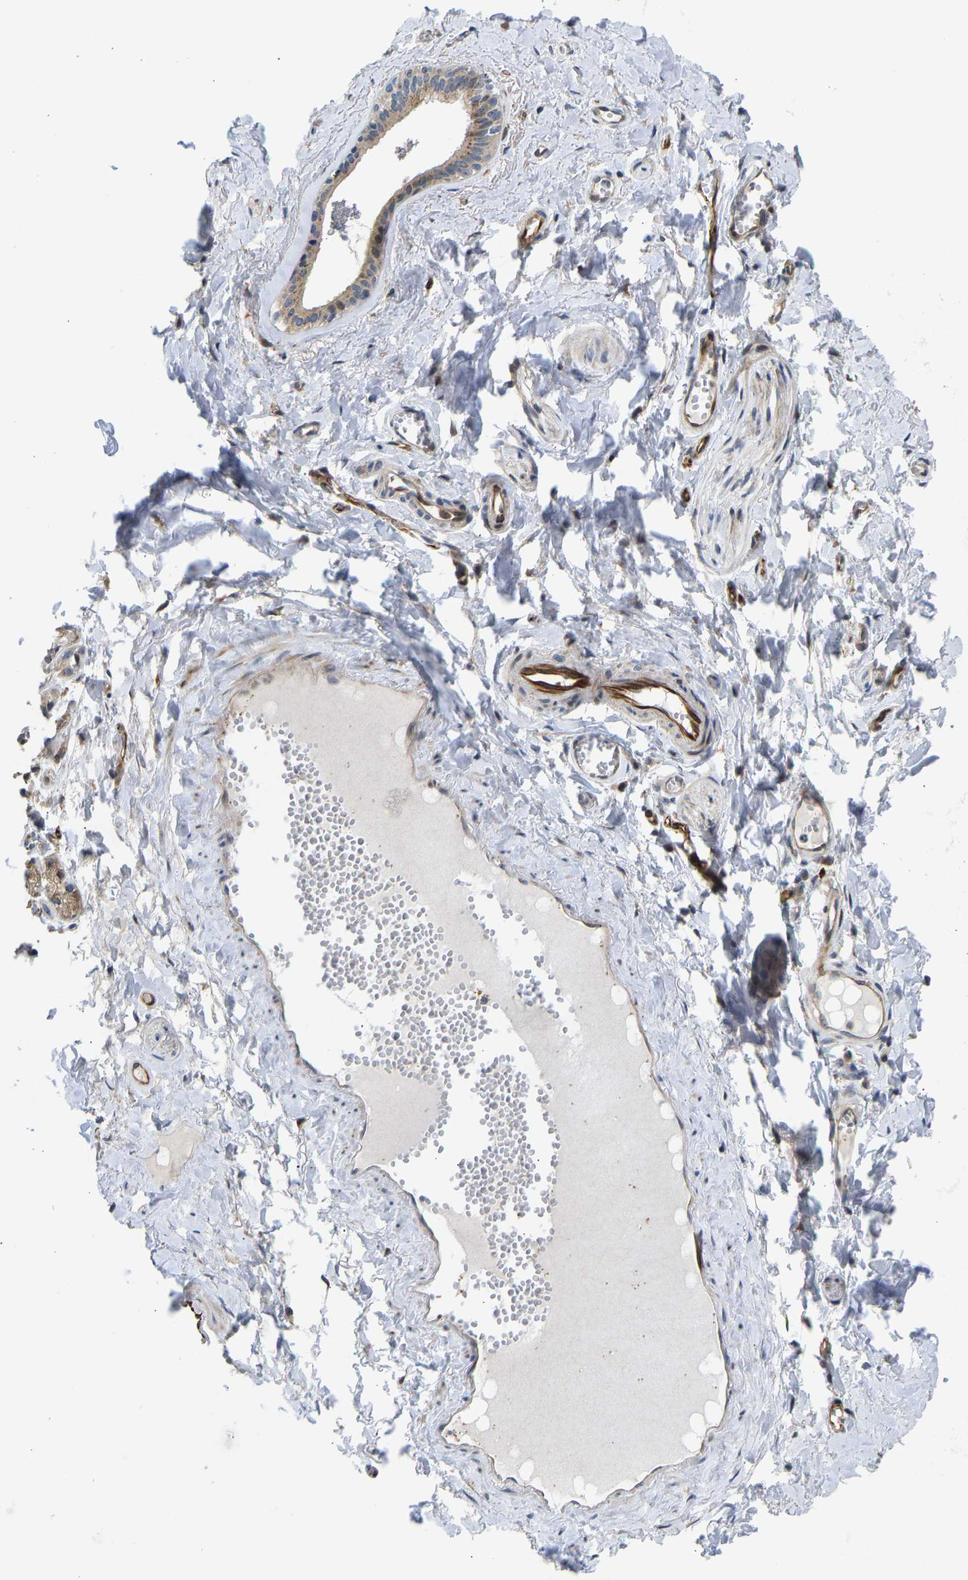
{"staining": {"intensity": "strong", "quantity": ">75%", "location": "cytoplasmic/membranous"}, "tissue": "adipose tissue", "cell_type": "Adipocytes", "image_type": "normal", "snomed": [{"axis": "morphology", "description": "Normal tissue, NOS"}, {"axis": "morphology", "description": "Inflammation, NOS"}, {"axis": "topography", "description": "Salivary gland"}, {"axis": "topography", "description": "Peripheral nerve tissue"}], "caption": "DAB immunohistochemical staining of benign human adipose tissue reveals strong cytoplasmic/membranous protein positivity in approximately >75% of adipocytes.", "gene": "RESF1", "patient": {"sex": "female", "age": 75}}